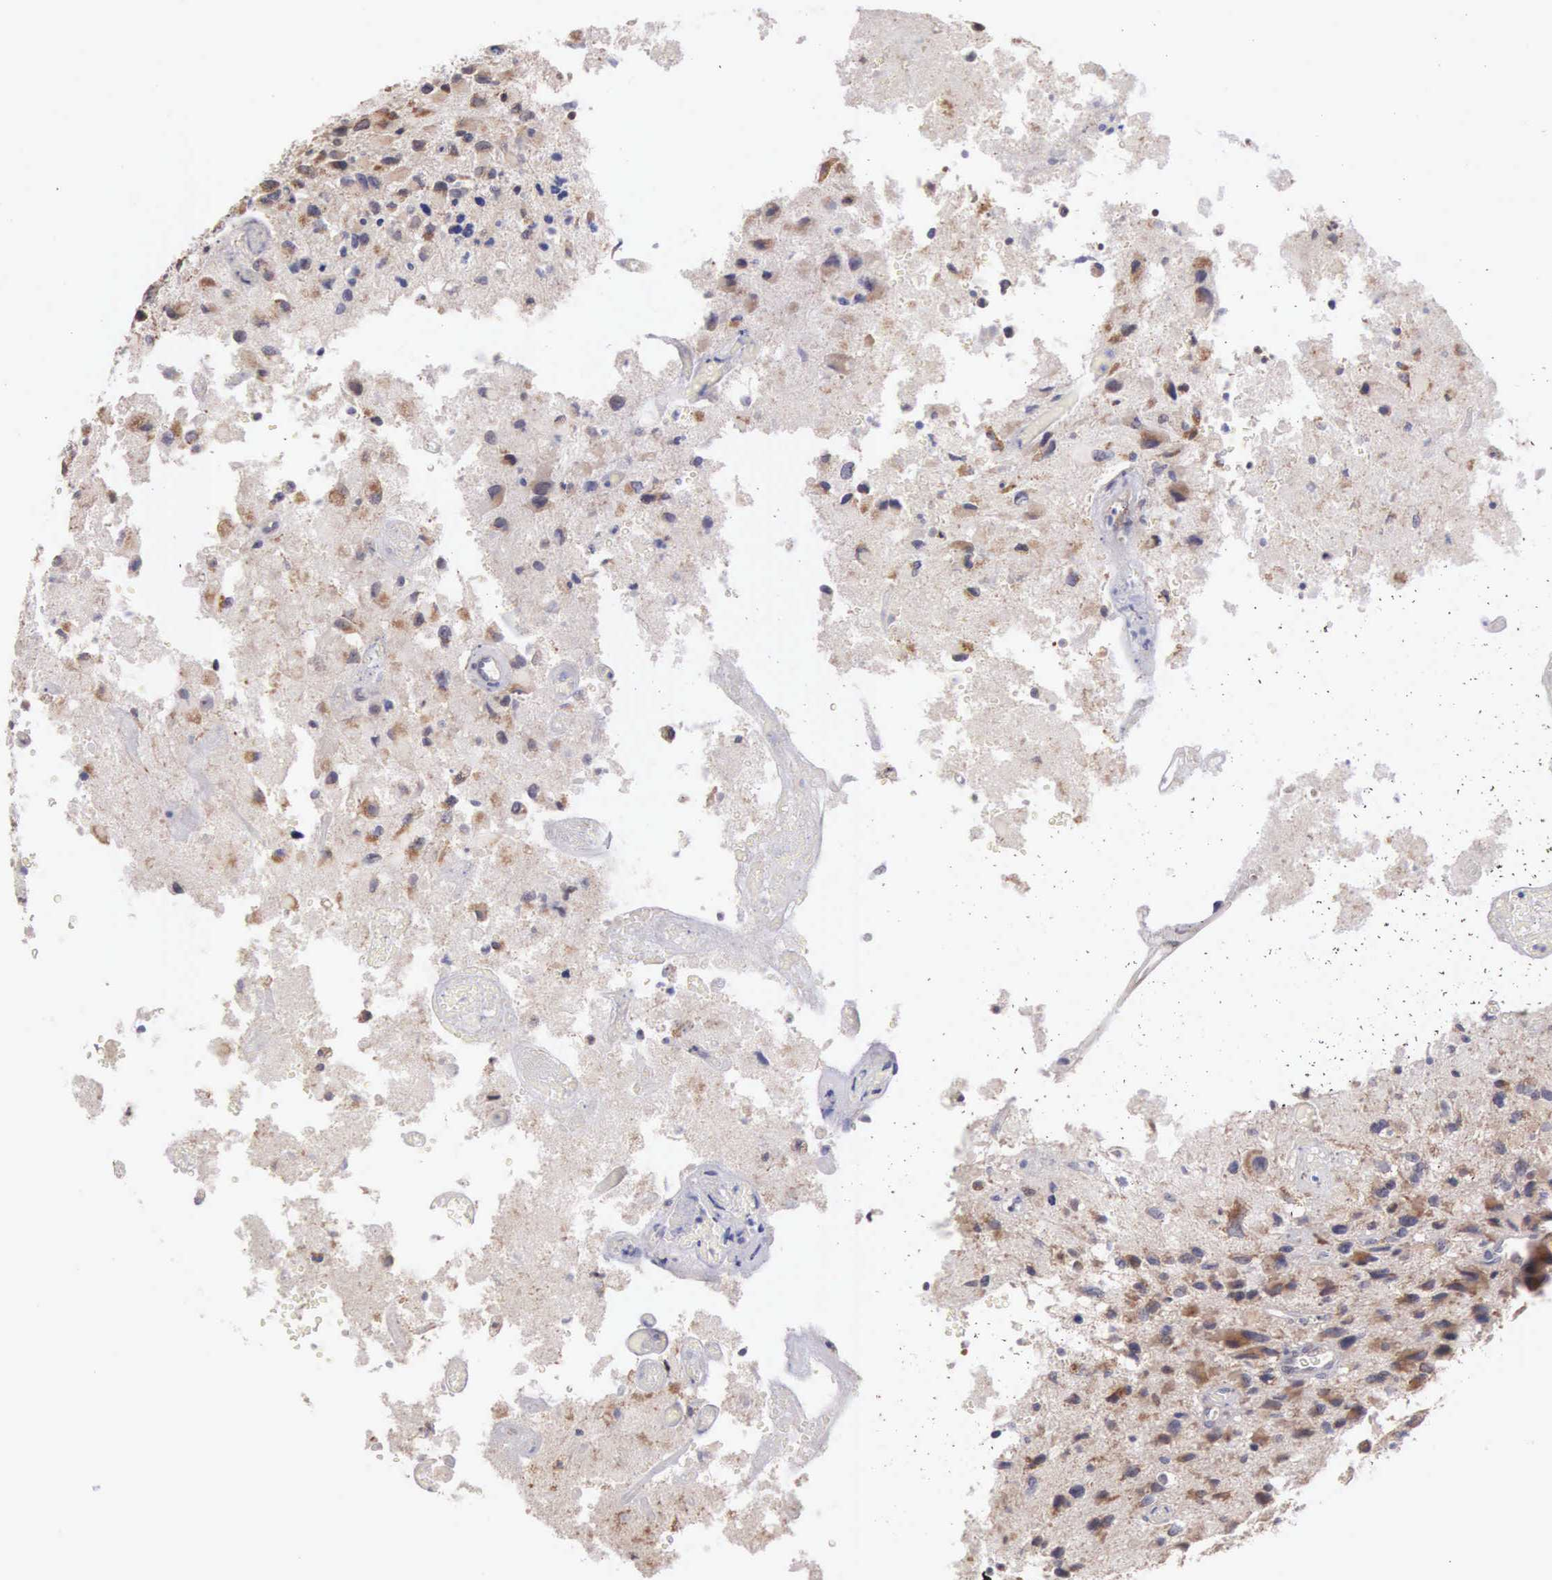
{"staining": {"intensity": "moderate", "quantity": "25%-75%", "location": "cytoplasmic/membranous"}, "tissue": "glioma", "cell_type": "Tumor cells", "image_type": "cancer", "snomed": [{"axis": "morphology", "description": "Glioma, malignant, High grade"}, {"axis": "topography", "description": "Brain"}], "caption": "Human glioma stained for a protein (brown) shows moderate cytoplasmic/membranous positive positivity in approximately 25%-75% of tumor cells.", "gene": "PIR", "patient": {"sex": "male", "age": 69}}